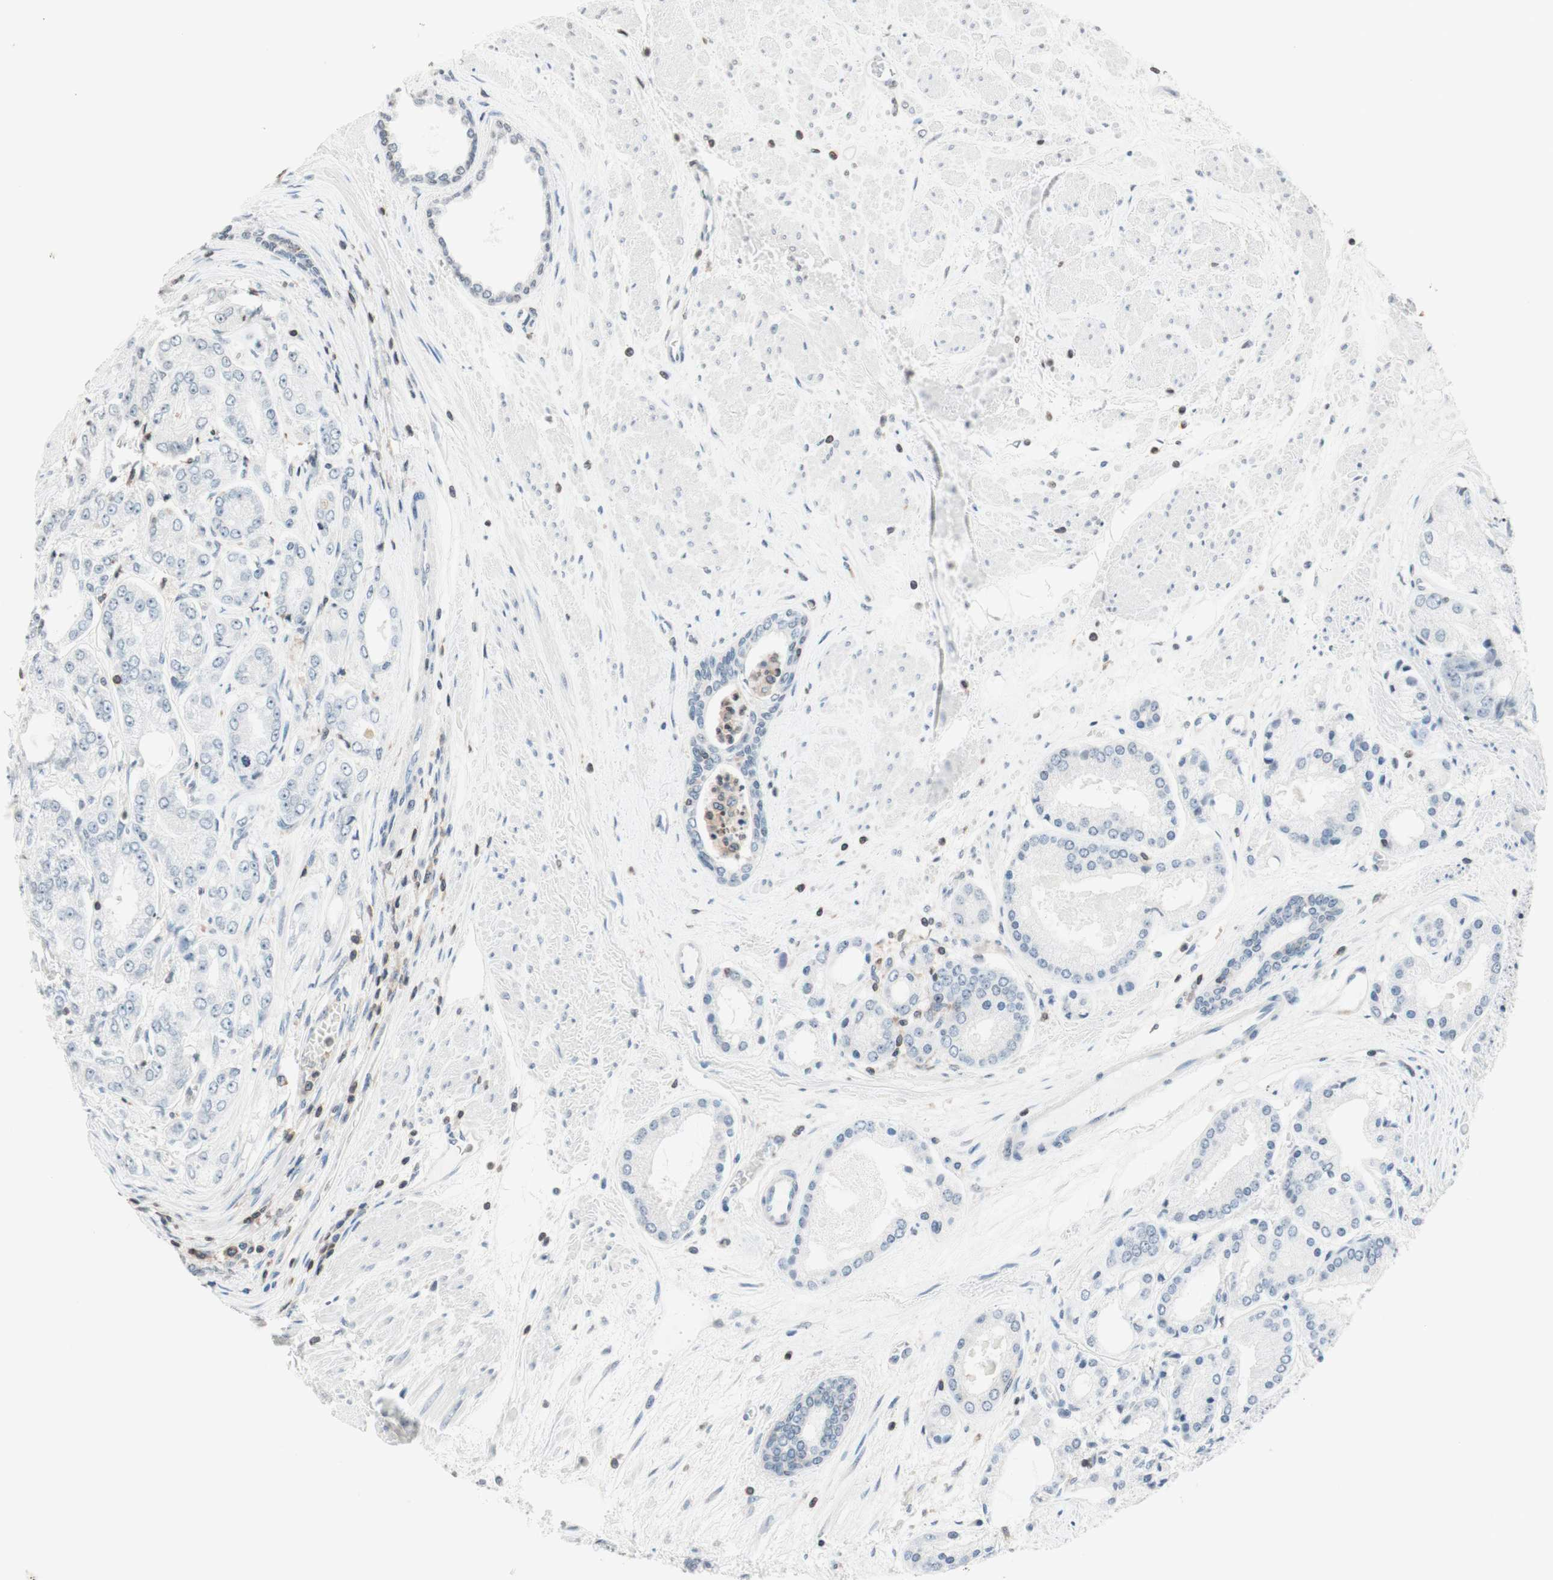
{"staining": {"intensity": "negative", "quantity": "none", "location": "none"}, "tissue": "prostate cancer", "cell_type": "Tumor cells", "image_type": "cancer", "snomed": [{"axis": "morphology", "description": "Adenocarcinoma, High grade"}, {"axis": "topography", "description": "Prostate"}], "caption": "The immunohistochemistry micrograph has no significant expression in tumor cells of prostate cancer tissue.", "gene": "WIPF1", "patient": {"sex": "male", "age": 59}}